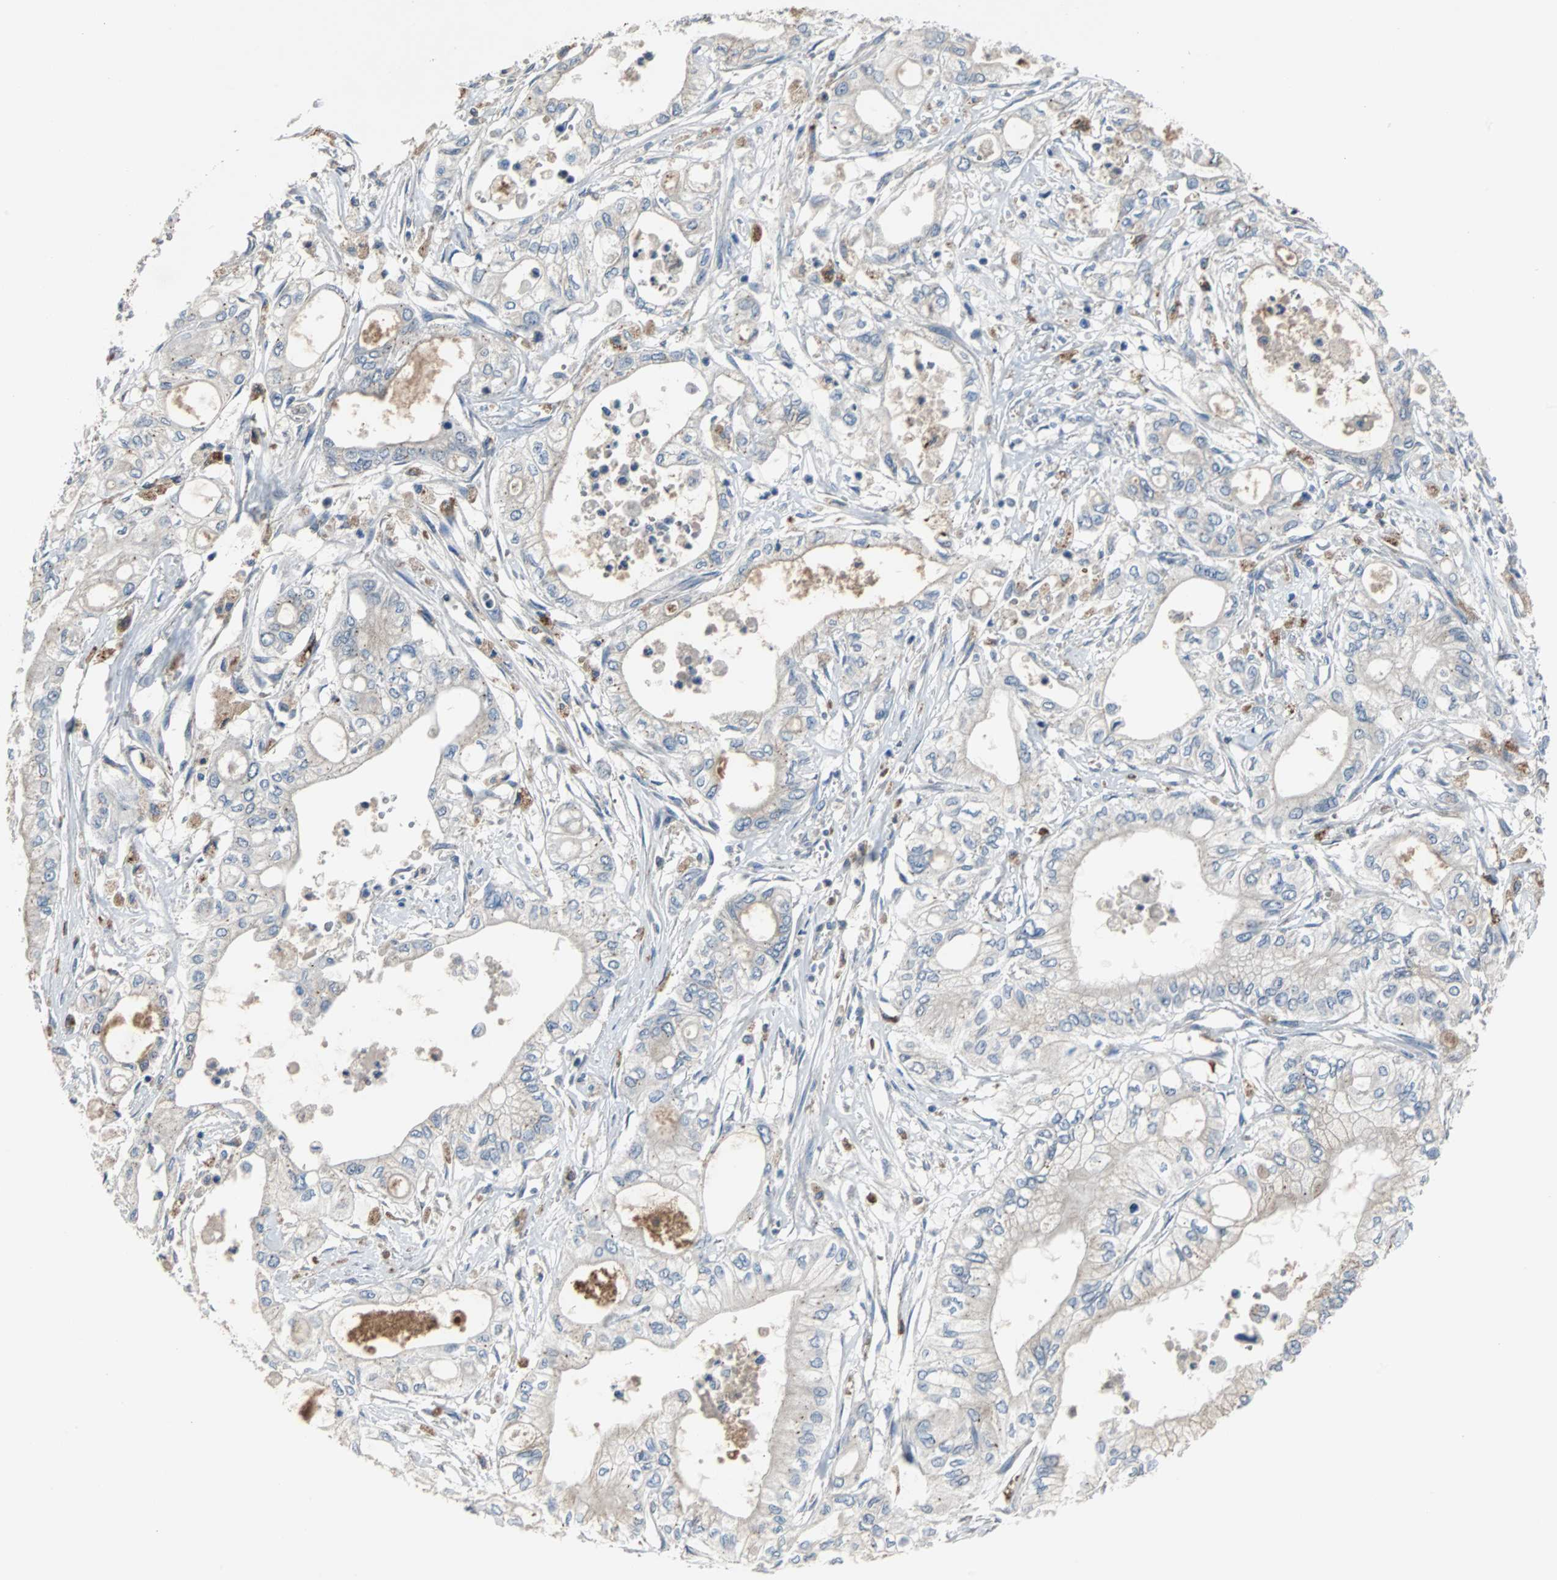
{"staining": {"intensity": "weak", "quantity": "<25%", "location": "cytoplasmic/membranous"}, "tissue": "pancreatic cancer", "cell_type": "Tumor cells", "image_type": "cancer", "snomed": [{"axis": "morphology", "description": "Adenocarcinoma, NOS"}, {"axis": "topography", "description": "Pancreas"}], "caption": "This is an immunohistochemistry (IHC) photomicrograph of pancreatic cancer (adenocarcinoma). There is no expression in tumor cells.", "gene": "HLX", "patient": {"sex": "male", "age": 79}}